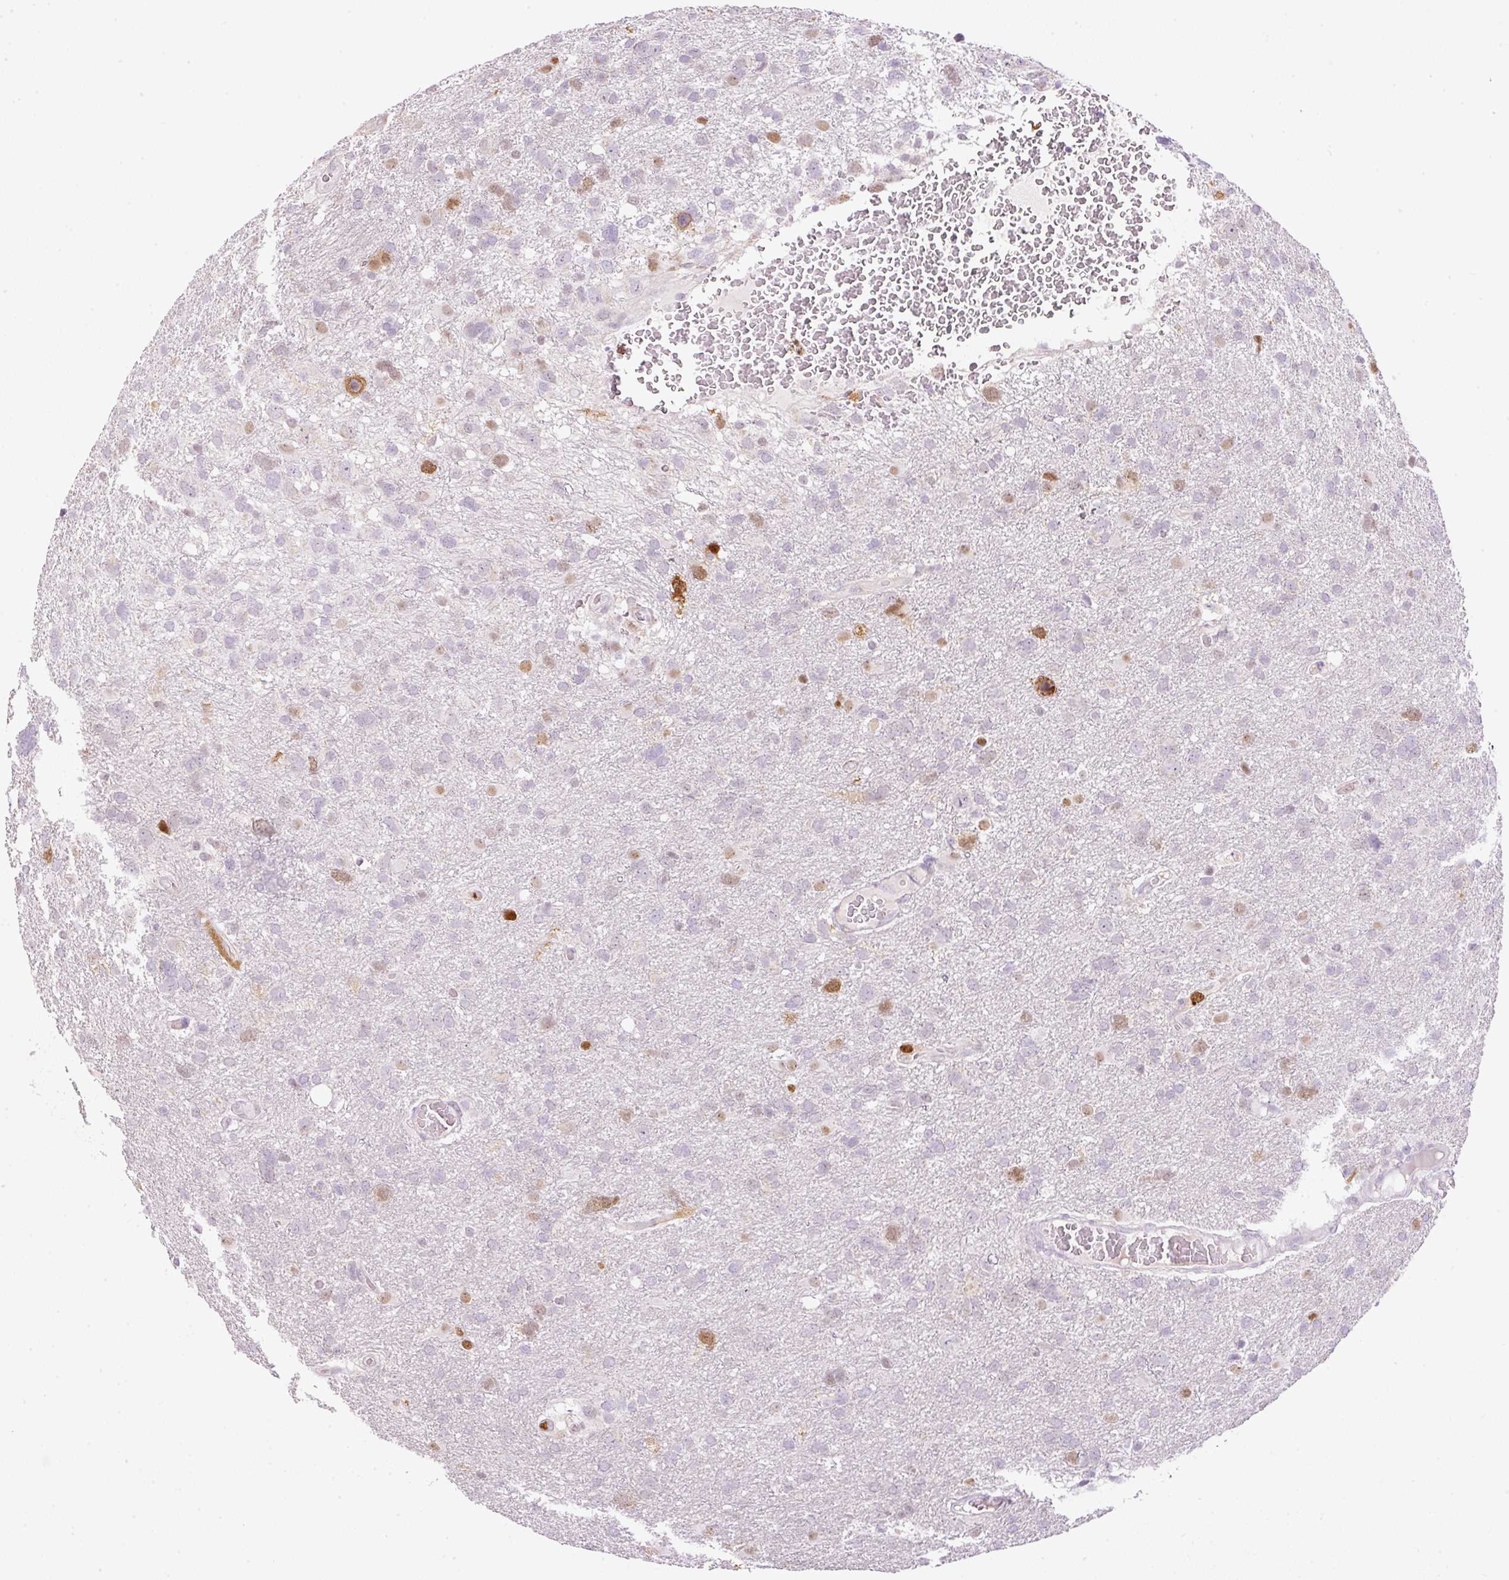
{"staining": {"intensity": "moderate", "quantity": "<25%", "location": "cytoplasmic/membranous,nuclear"}, "tissue": "glioma", "cell_type": "Tumor cells", "image_type": "cancer", "snomed": [{"axis": "morphology", "description": "Glioma, malignant, High grade"}, {"axis": "topography", "description": "Brain"}], "caption": "The immunohistochemical stain highlights moderate cytoplasmic/membranous and nuclear positivity in tumor cells of malignant high-grade glioma tissue. Ihc stains the protein in brown and the nuclei are stained blue.", "gene": "KPNA2", "patient": {"sex": "male", "age": 61}}